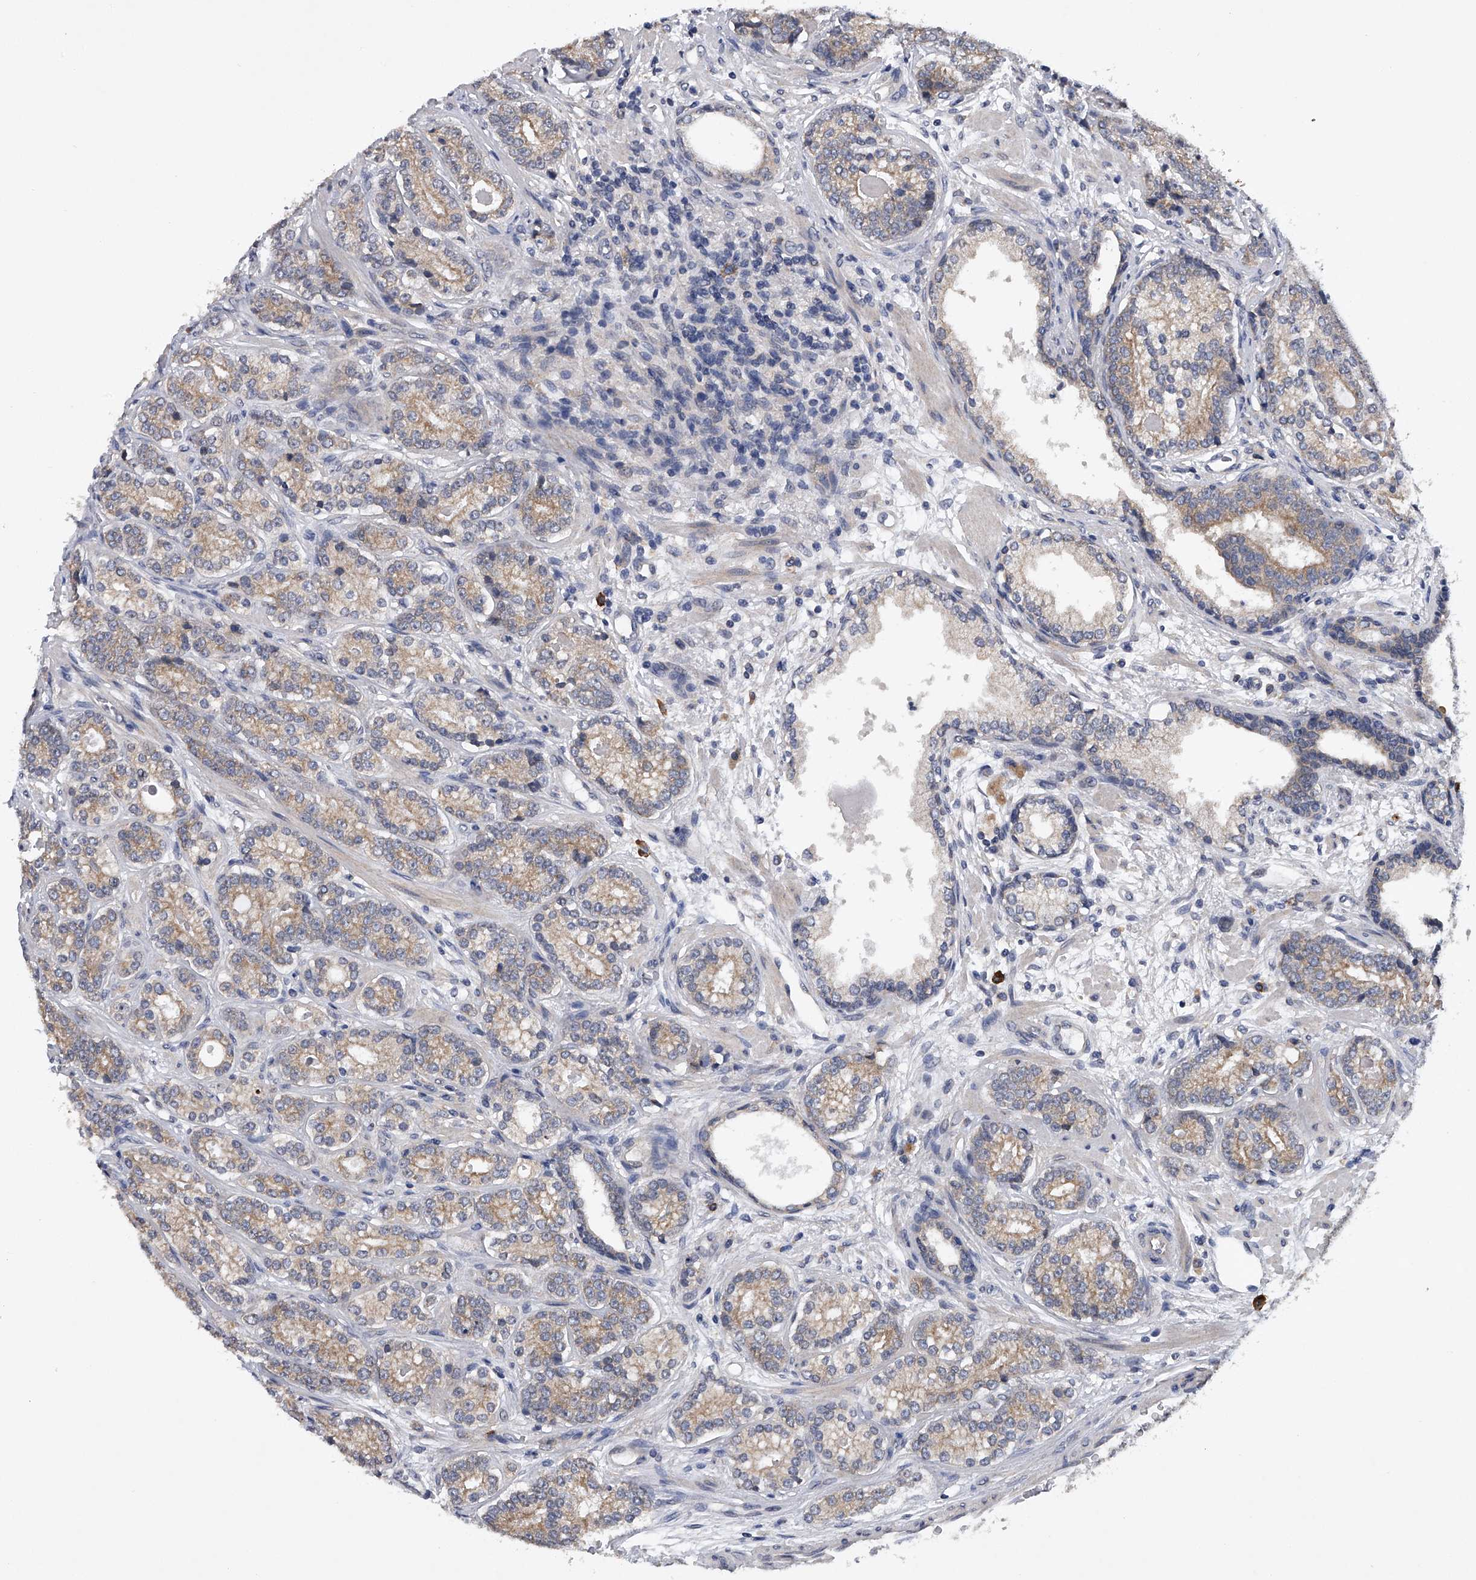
{"staining": {"intensity": "moderate", "quantity": "25%-75%", "location": "cytoplasmic/membranous"}, "tissue": "prostate cancer", "cell_type": "Tumor cells", "image_type": "cancer", "snomed": [{"axis": "morphology", "description": "Adenocarcinoma, High grade"}, {"axis": "topography", "description": "Prostate"}], "caption": "About 25%-75% of tumor cells in prostate adenocarcinoma (high-grade) display moderate cytoplasmic/membranous protein staining as visualized by brown immunohistochemical staining.", "gene": "RNF5", "patient": {"sex": "male", "age": 61}}